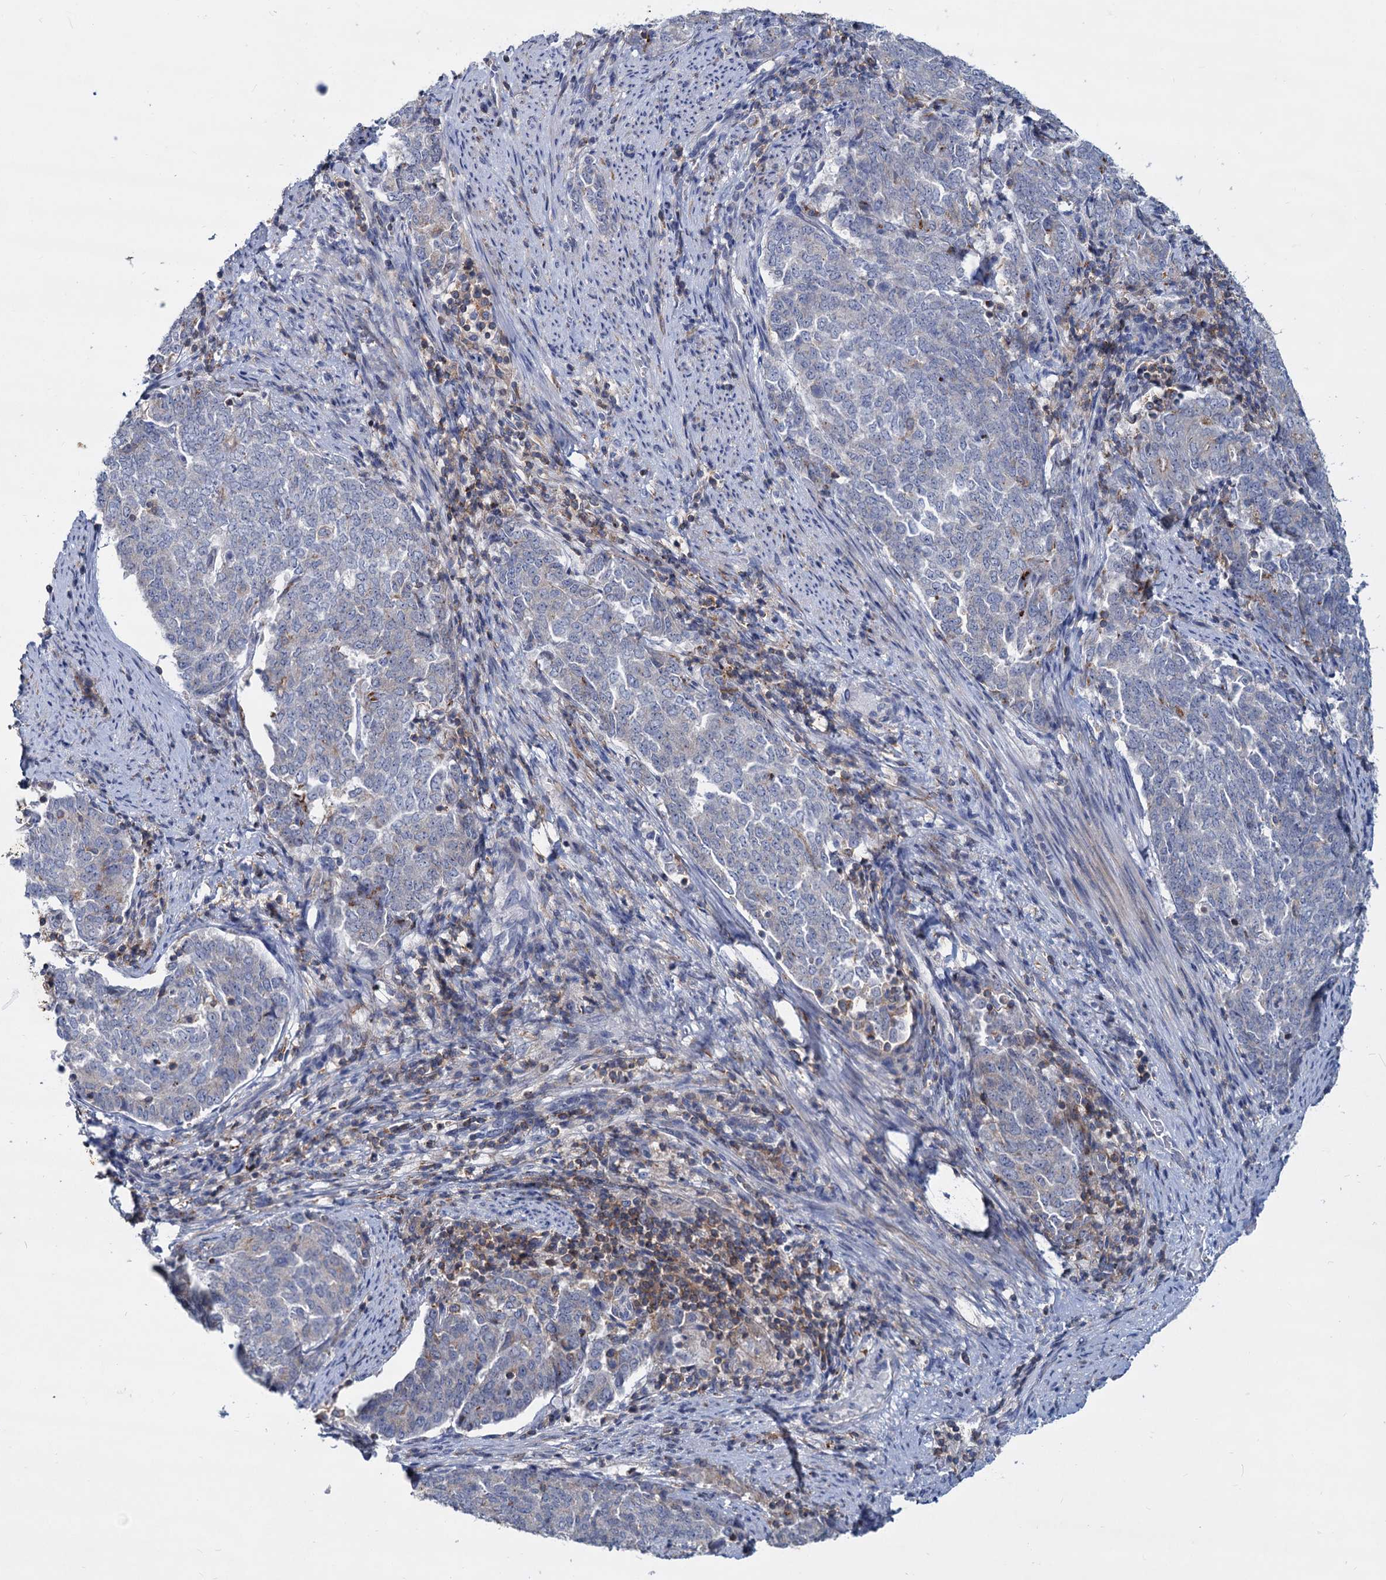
{"staining": {"intensity": "negative", "quantity": "none", "location": "none"}, "tissue": "endometrial cancer", "cell_type": "Tumor cells", "image_type": "cancer", "snomed": [{"axis": "morphology", "description": "Adenocarcinoma, NOS"}, {"axis": "topography", "description": "Endometrium"}], "caption": "This photomicrograph is of endometrial adenocarcinoma stained with immunohistochemistry to label a protein in brown with the nuclei are counter-stained blue. There is no expression in tumor cells.", "gene": "LRCH4", "patient": {"sex": "female", "age": 80}}